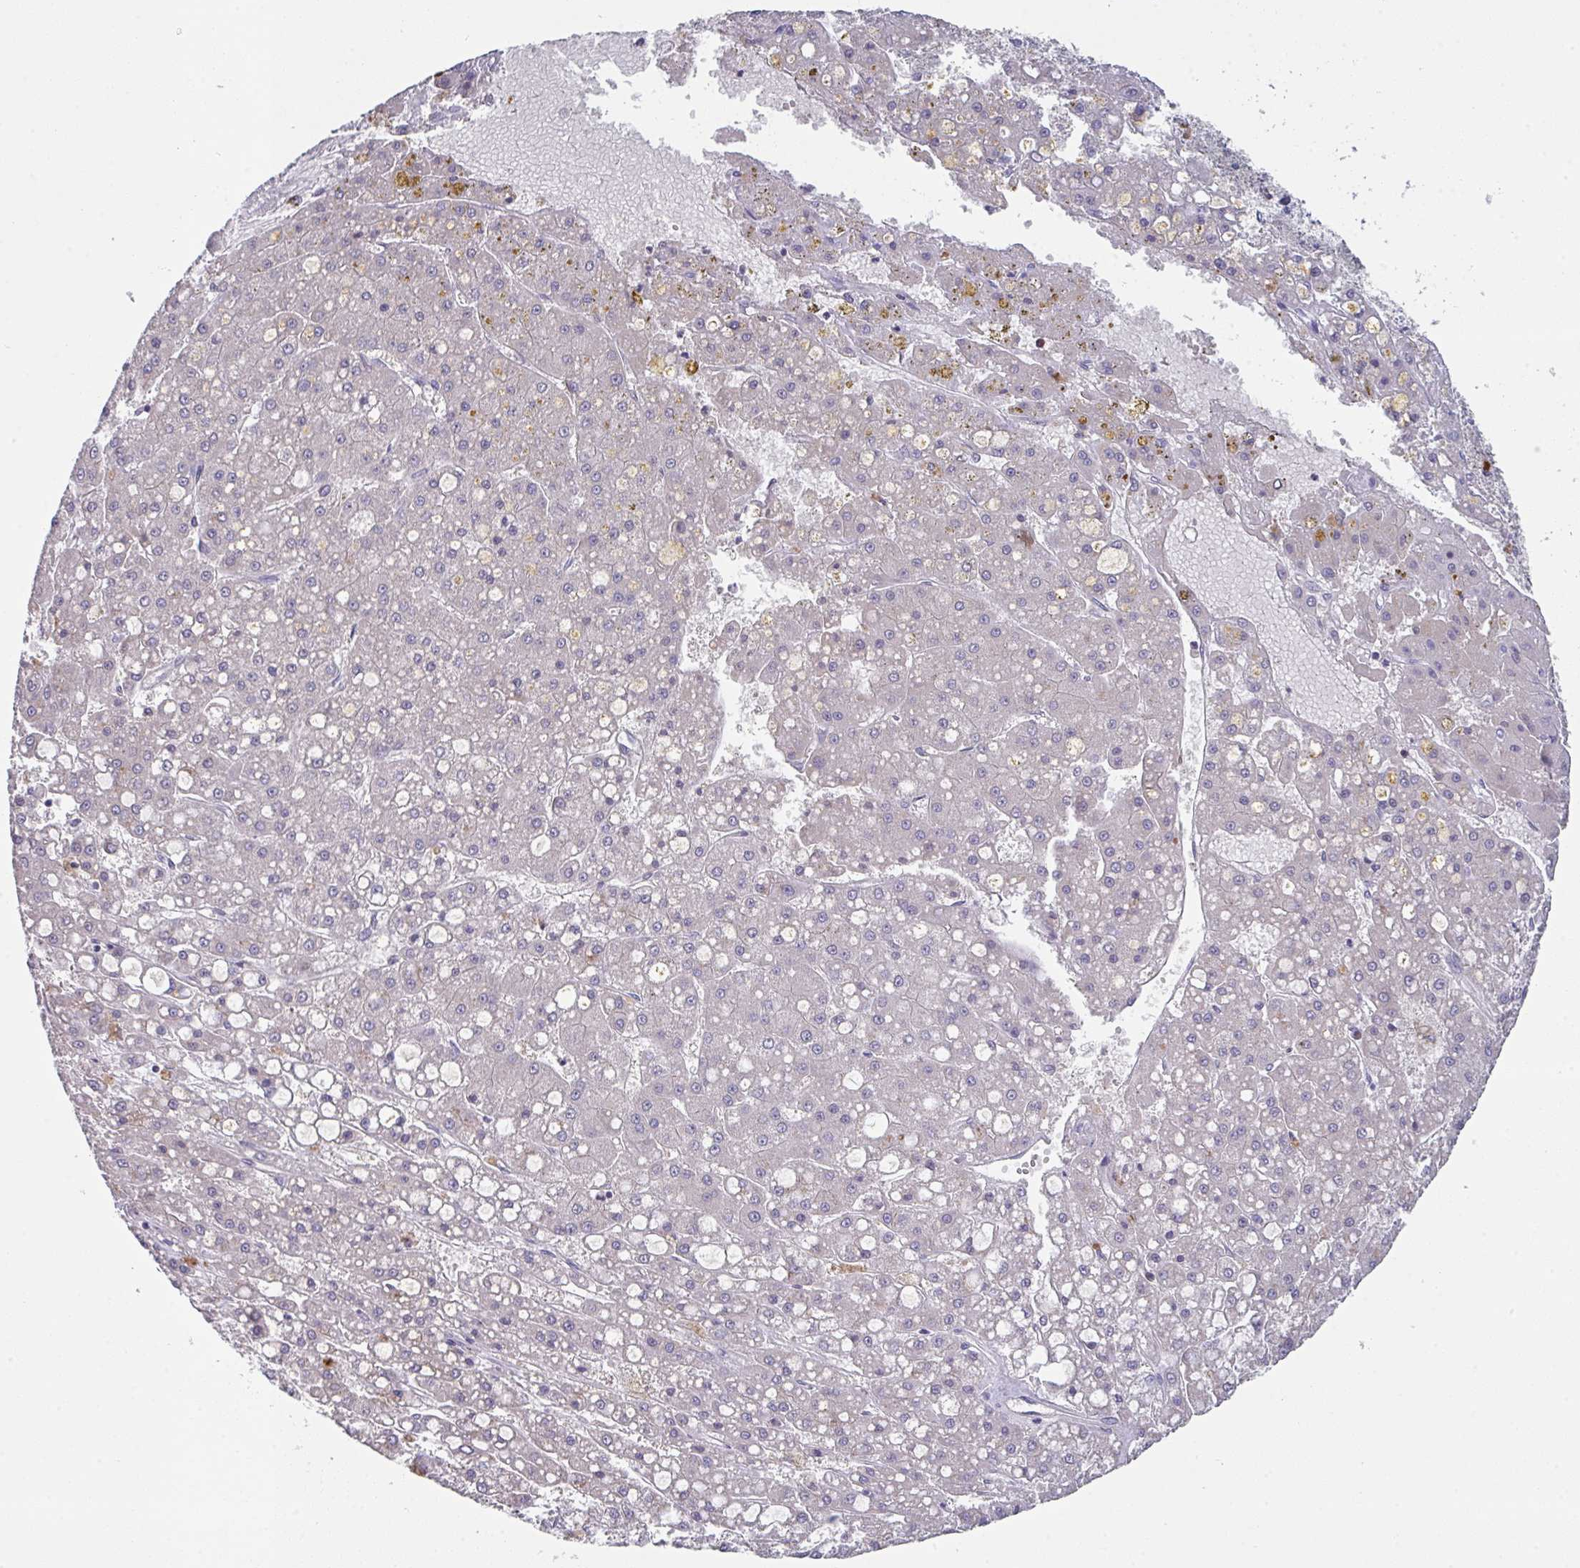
{"staining": {"intensity": "negative", "quantity": "none", "location": "none"}, "tissue": "liver cancer", "cell_type": "Tumor cells", "image_type": "cancer", "snomed": [{"axis": "morphology", "description": "Carcinoma, Hepatocellular, NOS"}, {"axis": "topography", "description": "Liver"}], "caption": "IHC of human hepatocellular carcinoma (liver) reveals no staining in tumor cells.", "gene": "HGFAC", "patient": {"sex": "male", "age": 67}}